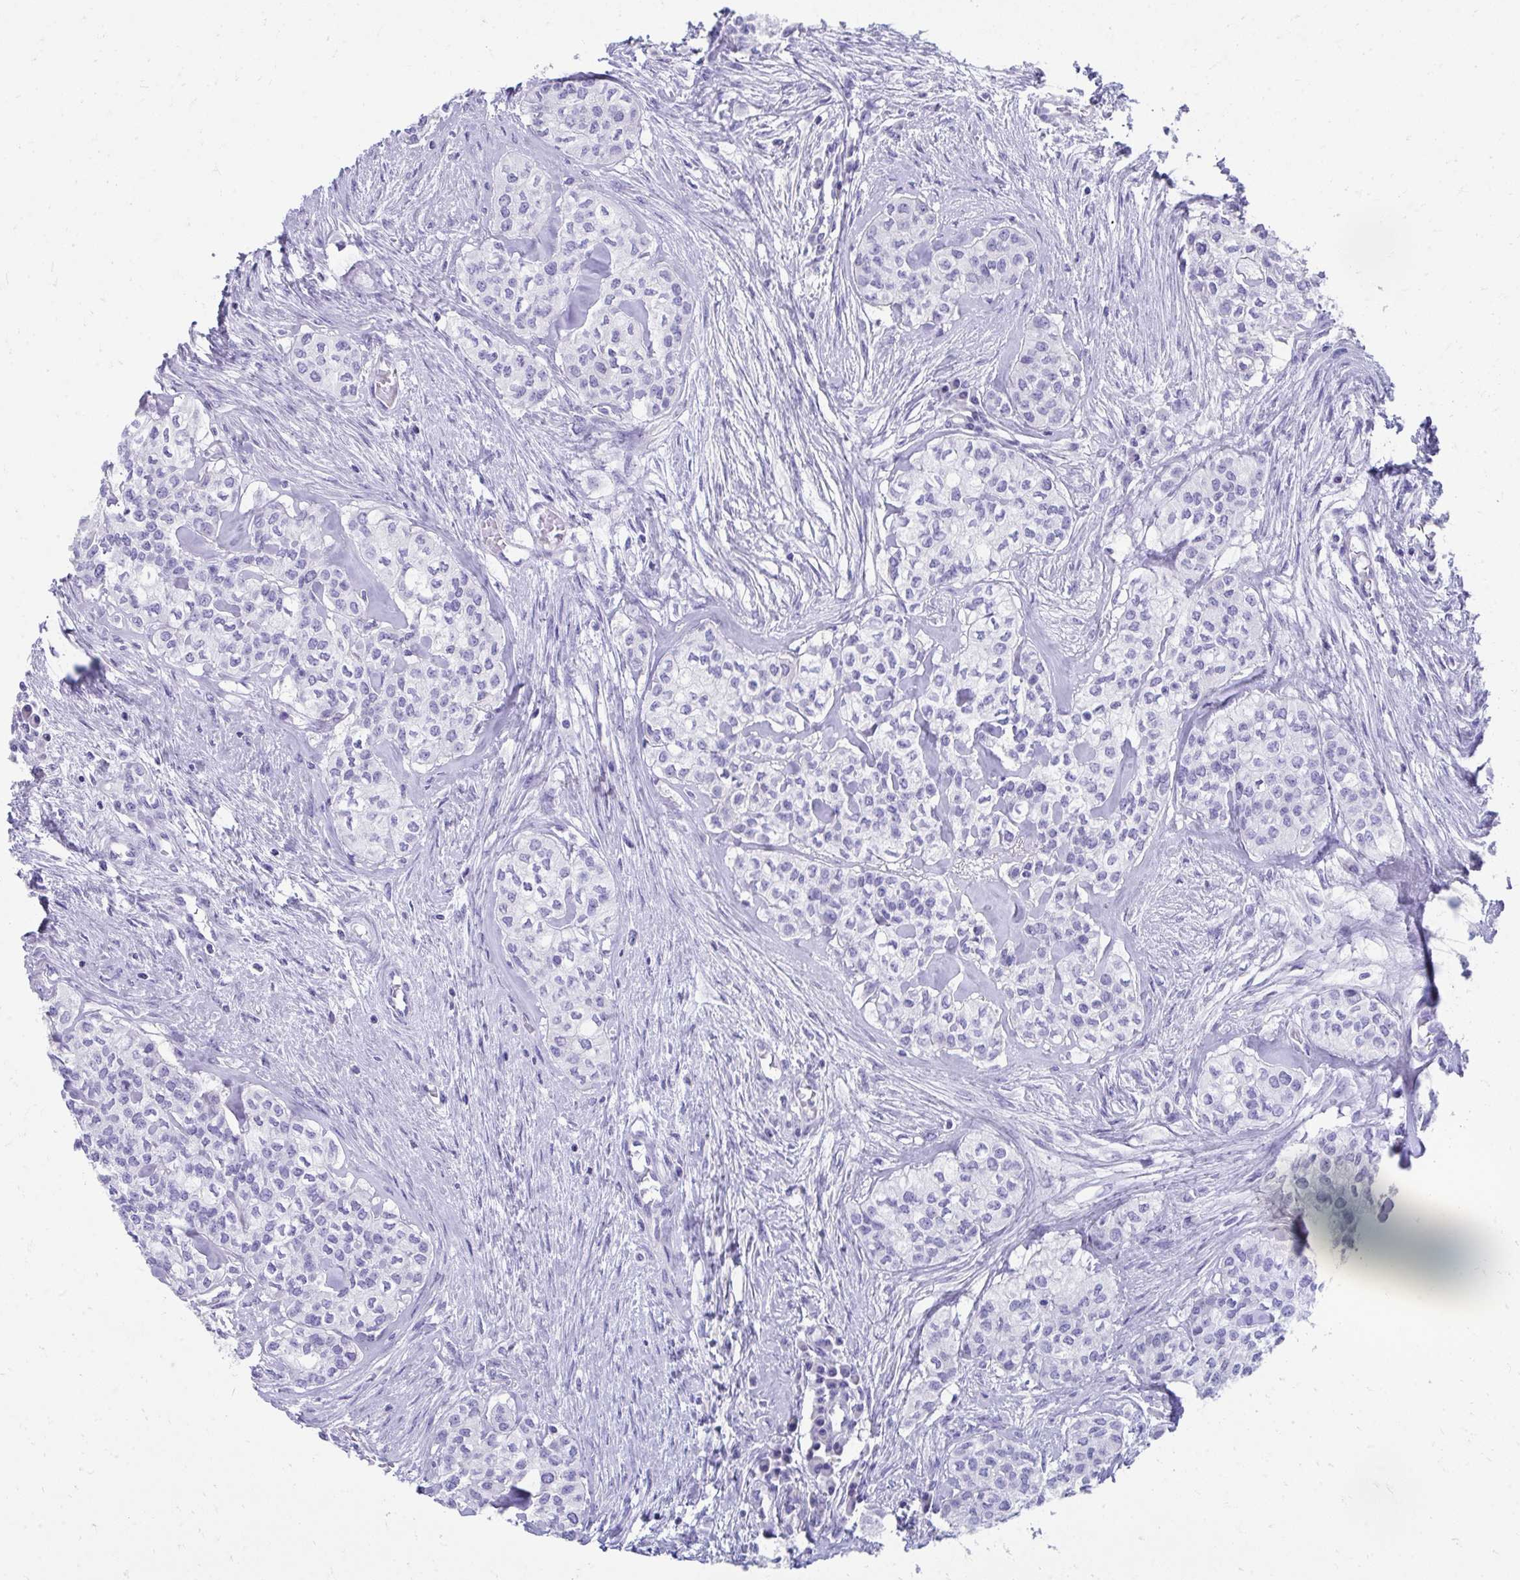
{"staining": {"intensity": "negative", "quantity": "none", "location": "none"}, "tissue": "head and neck cancer", "cell_type": "Tumor cells", "image_type": "cancer", "snomed": [{"axis": "morphology", "description": "Adenocarcinoma, NOS"}, {"axis": "topography", "description": "Head-Neck"}], "caption": "Histopathology image shows no significant protein positivity in tumor cells of head and neck adenocarcinoma.", "gene": "SEC14L3", "patient": {"sex": "male", "age": 81}}